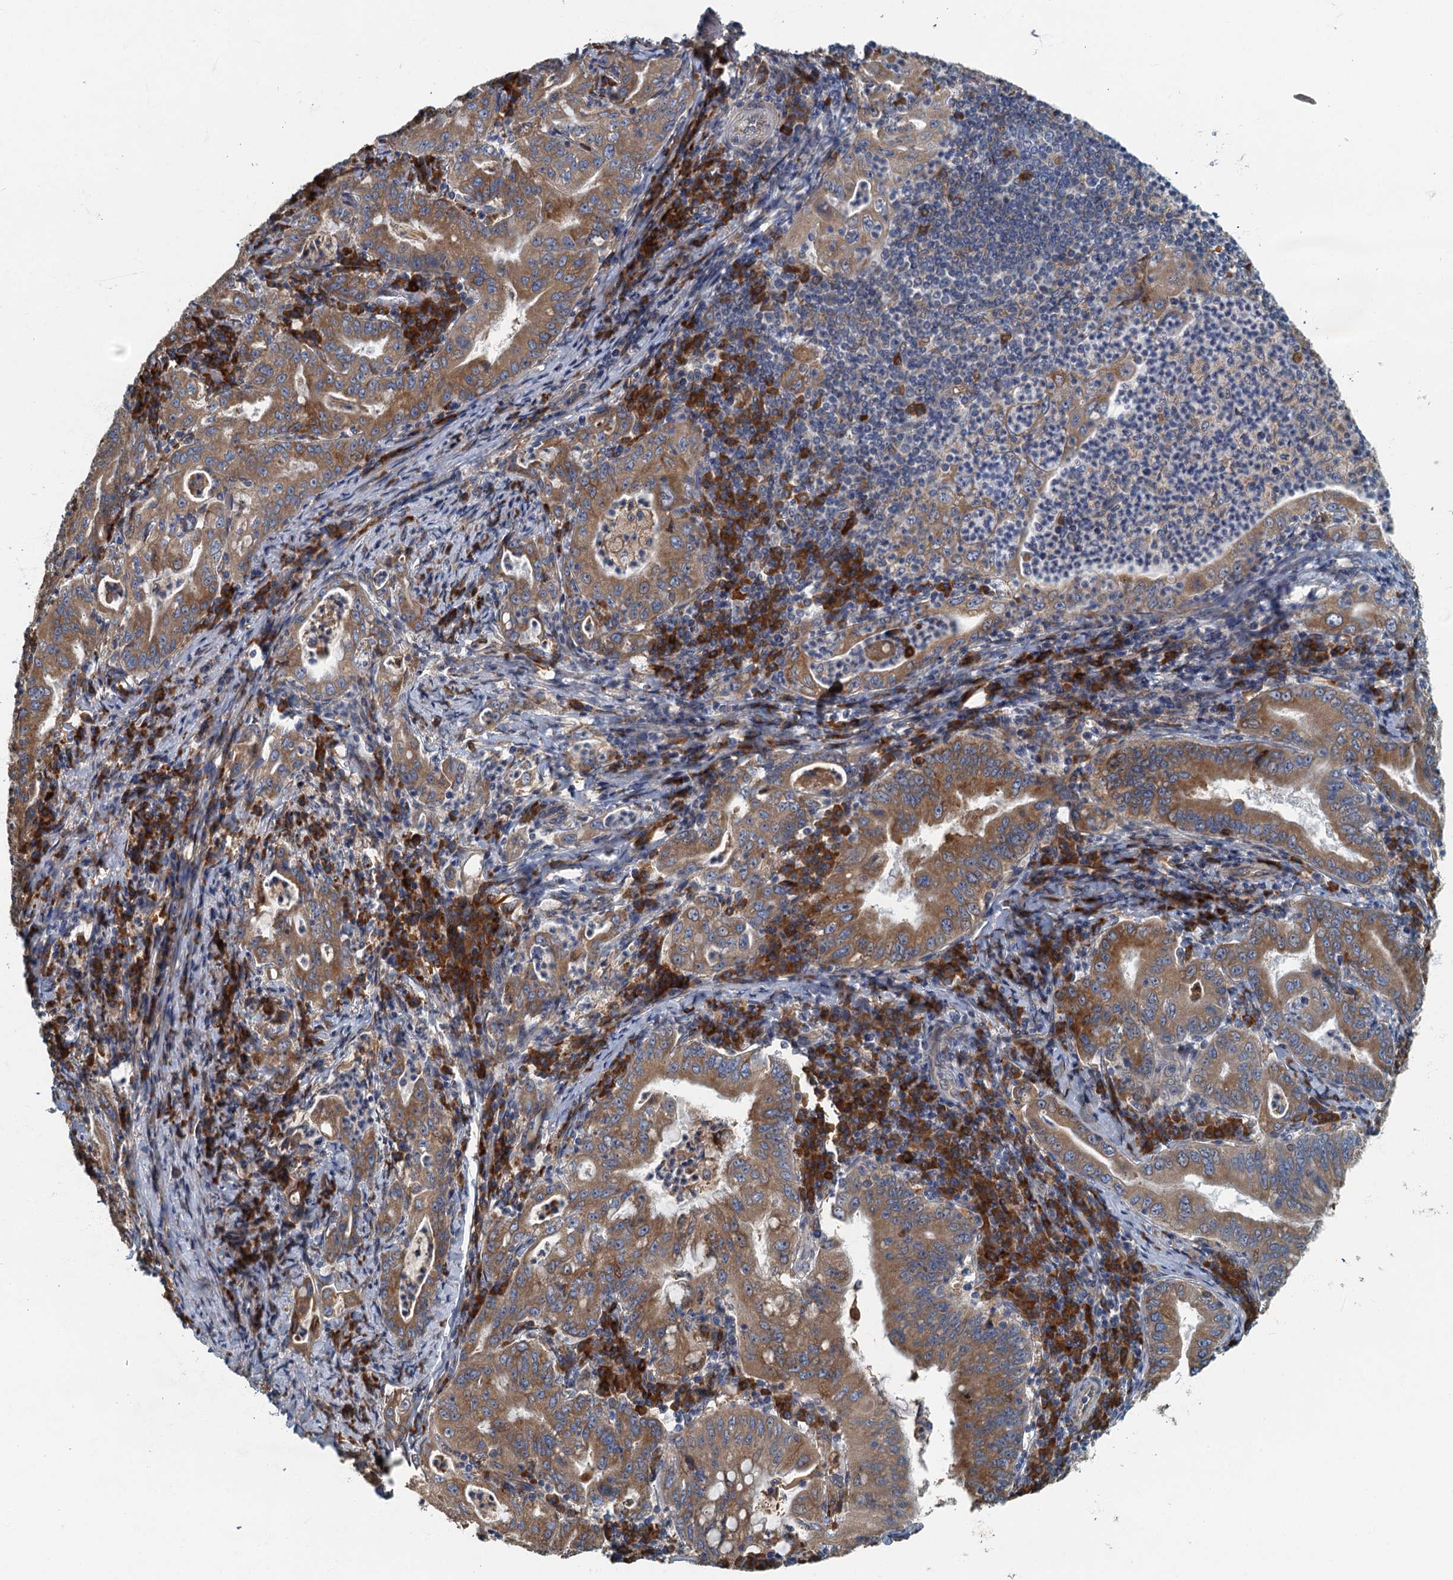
{"staining": {"intensity": "moderate", "quantity": ">75%", "location": "cytoplasmic/membranous"}, "tissue": "stomach cancer", "cell_type": "Tumor cells", "image_type": "cancer", "snomed": [{"axis": "morphology", "description": "Normal tissue, NOS"}, {"axis": "morphology", "description": "Adenocarcinoma, NOS"}, {"axis": "topography", "description": "Esophagus"}, {"axis": "topography", "description": "Stomach, upper"}, {"axis": "topography", "description": "Peripheral nerve tissue"}], "caption": "About >75% of tumor cells in stomach adenocarcinoma show moderate cytoplasmic/membranous protein expression as visualized by brown immunohistochemical staining.", "gene": "SPDYC", "patient": {"sex": "male", "age": 62}}